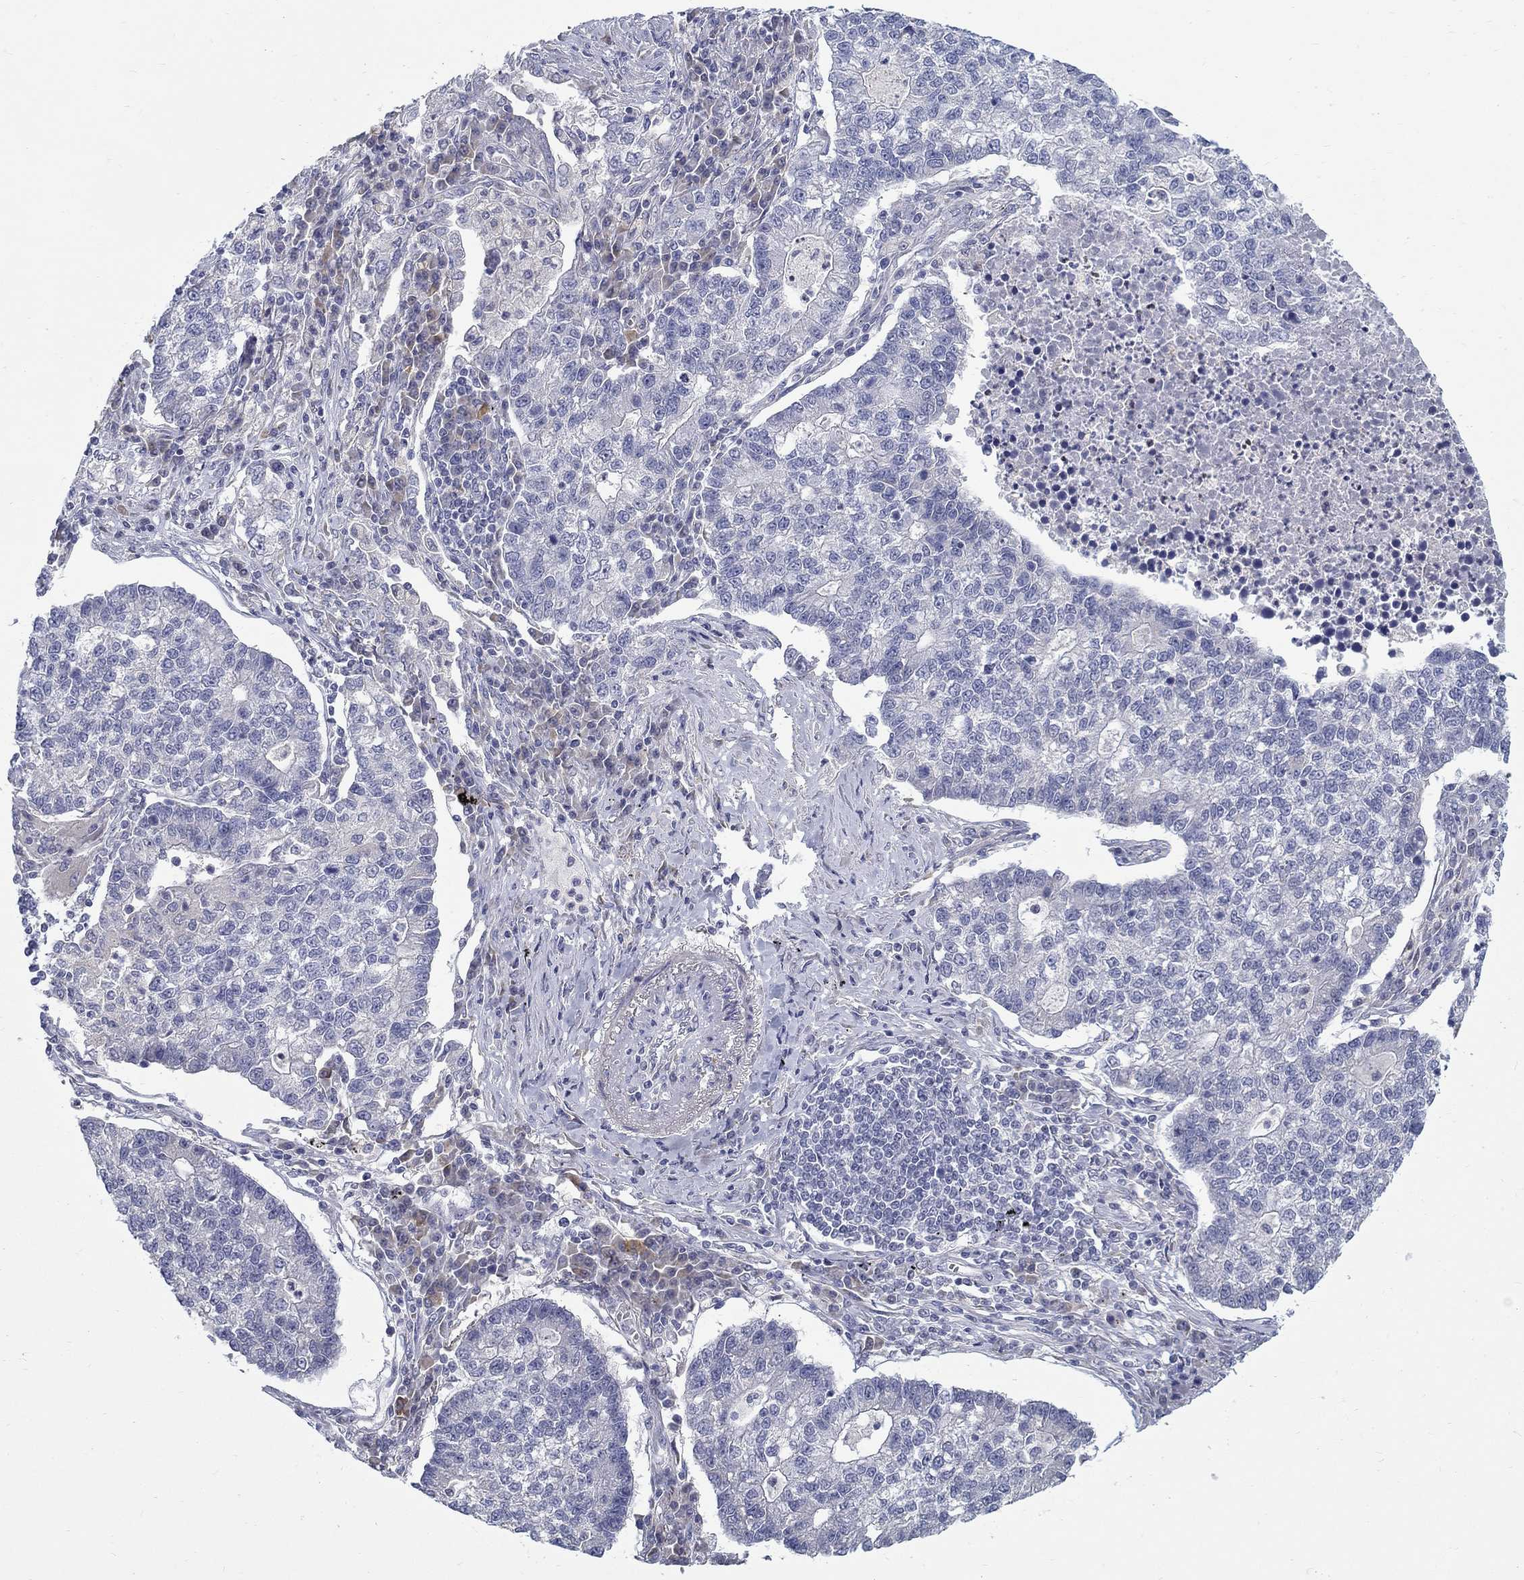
{"staining": {"intensity": "negative", "quantity": "none", "location": "none"}, "tissue": "lung cancer", "cell_type": "Tumor cells", "image_type": "cancer", "snomed": [{"axis": "morphology", "description": "Adenocarcinoma, NOS"}, {"axis": "topography", "description": "Lung"}], "caption": "High magnification brightfield microscopy of lung cancer stained with DAB (3,3'-diaminobenzidine) (brown) and counterstained with hematoxylin (blue): tumor cells show no significant staining. Nuclei are stained in blue.", "gene": "ABCA4", "patient": {"sex": "male", "age": 57}}